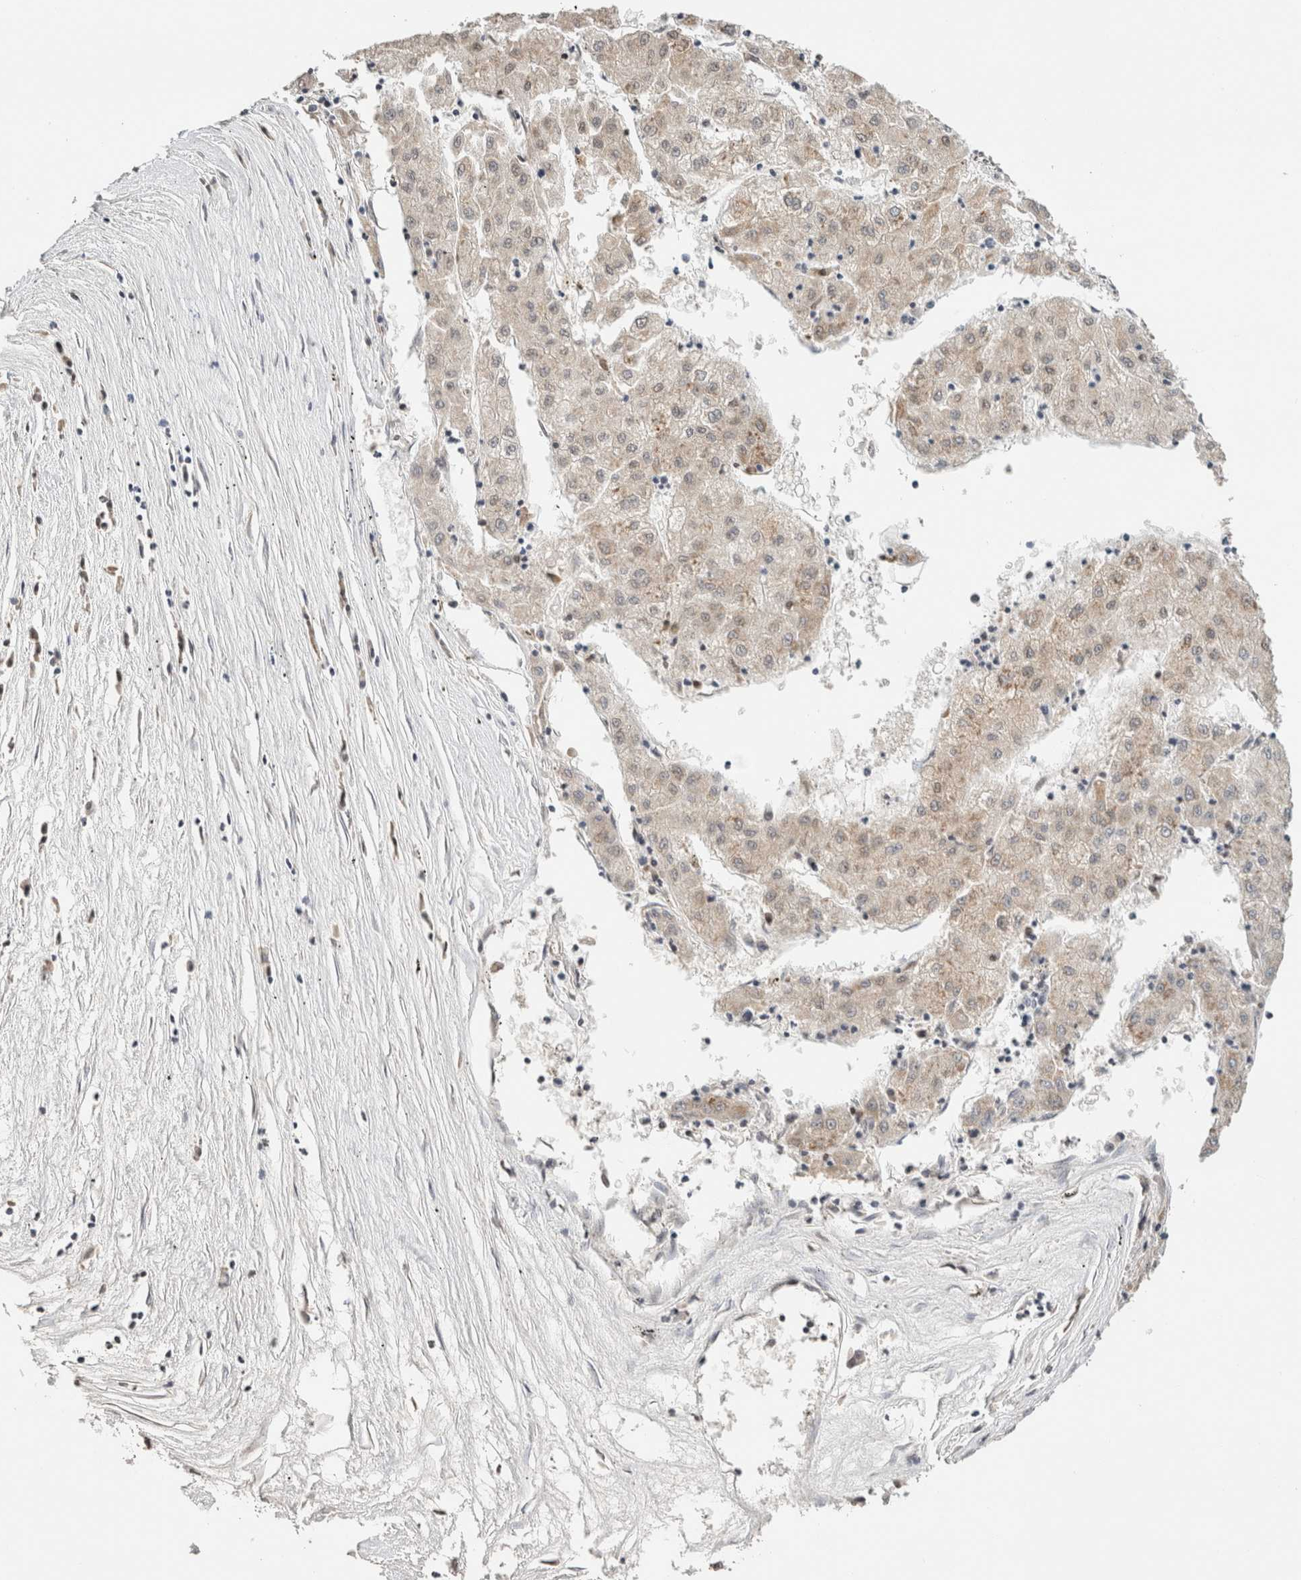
{"staining": {"intensity": "weak", "quantity": ">75%", "location": "cytoplasmic/membranous"}, "tissue": "liver cancer", "cell_type": "Tumor cells", "image_type": "cancer", "snomed": [{"axis": "morphology", "description": "Carcinoma, Hepatocellular, NOS"}, {"axis": "topography", "description": "Liver"}], "caption": "Hepatocellular carcinoma (liver) stained for a protein (brown) exhibits weak cytoplasmic/membranous positive positivity in about >75% of tumor cells.", "gene": "CRAT", "patient": {"sex": "male", "age": 72}}